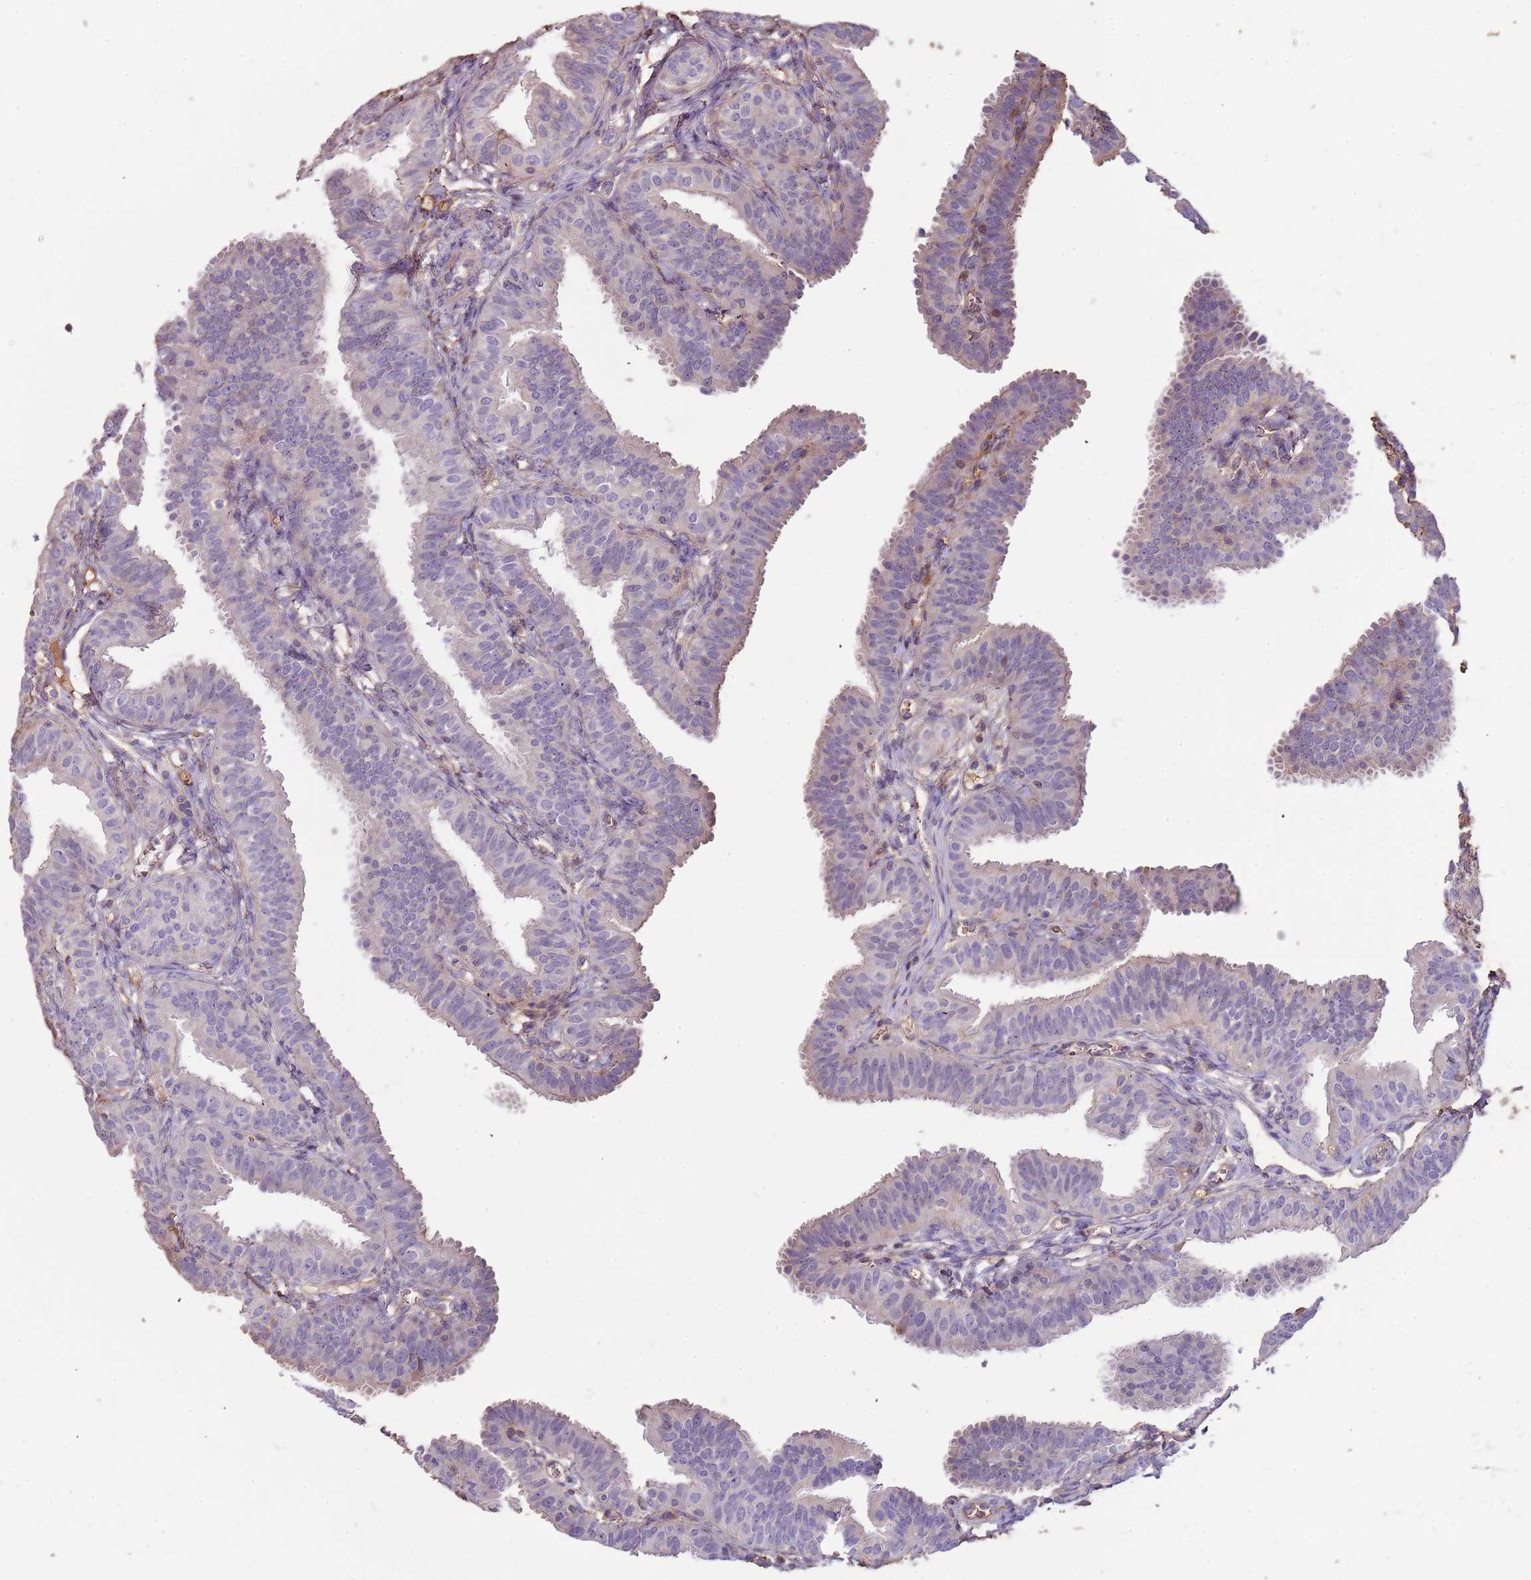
{"staining": {"intensity": "weak", "quantity": "<25%", "location": "cytoplasmic/membranous"}, "tissue": "fallopian tube", "cell_type": "Glandular cells", "image_type": "normal", "snomed": [{"axis": "morphology", "description": "Normal tissue, NOS"}, {"axis": "topography", "description": "Fallopian tube"}], "caption": "IHC image of unremarkable fallopian tube stained for a protein (brown), which displays no staining in glandular cells. (Brightfield microscopy of DAB IHC at high magnification).", "gene": "FECH", "patient": {"sex": "female", "age": 35}}